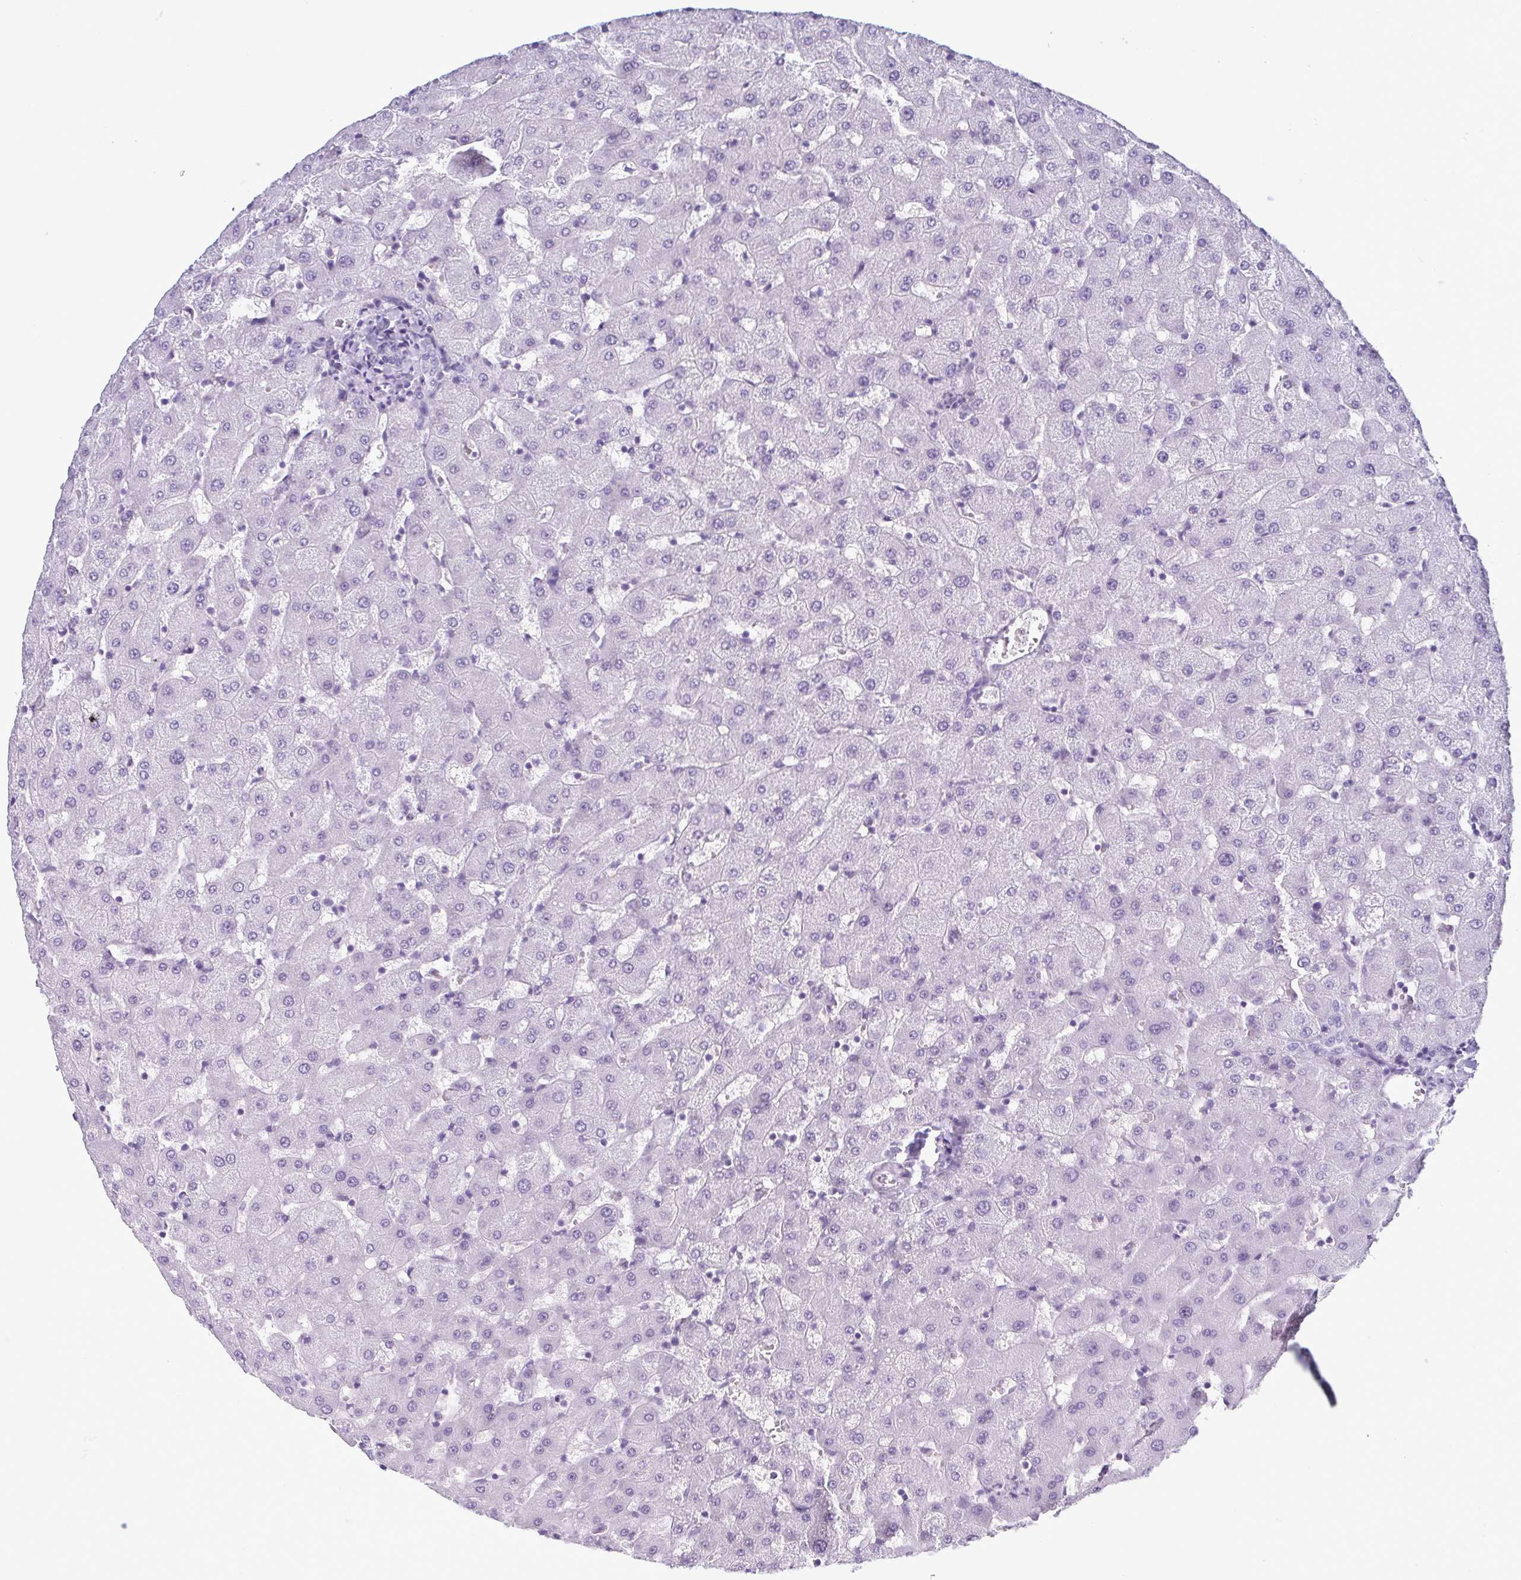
{"staining": {"intensity": "negative", "quantity": "none", "location": "none"}, "tissue": "liver", "cell_type": "Cholangiocytes", "image_type": "normal", "snomed": [{"axis": "morphology", "description": "Normal tissue, NOS"}, {"axis": "topography", "description": "Liver"}], "caption": "DAB (3,3'-diaminobenzidine) immunohistochemical staining of normal liver demonstrates no significant expression in cholangiocytes.", "gene": "INAFM1", "patient": {"sex": "female", "age": 63}}